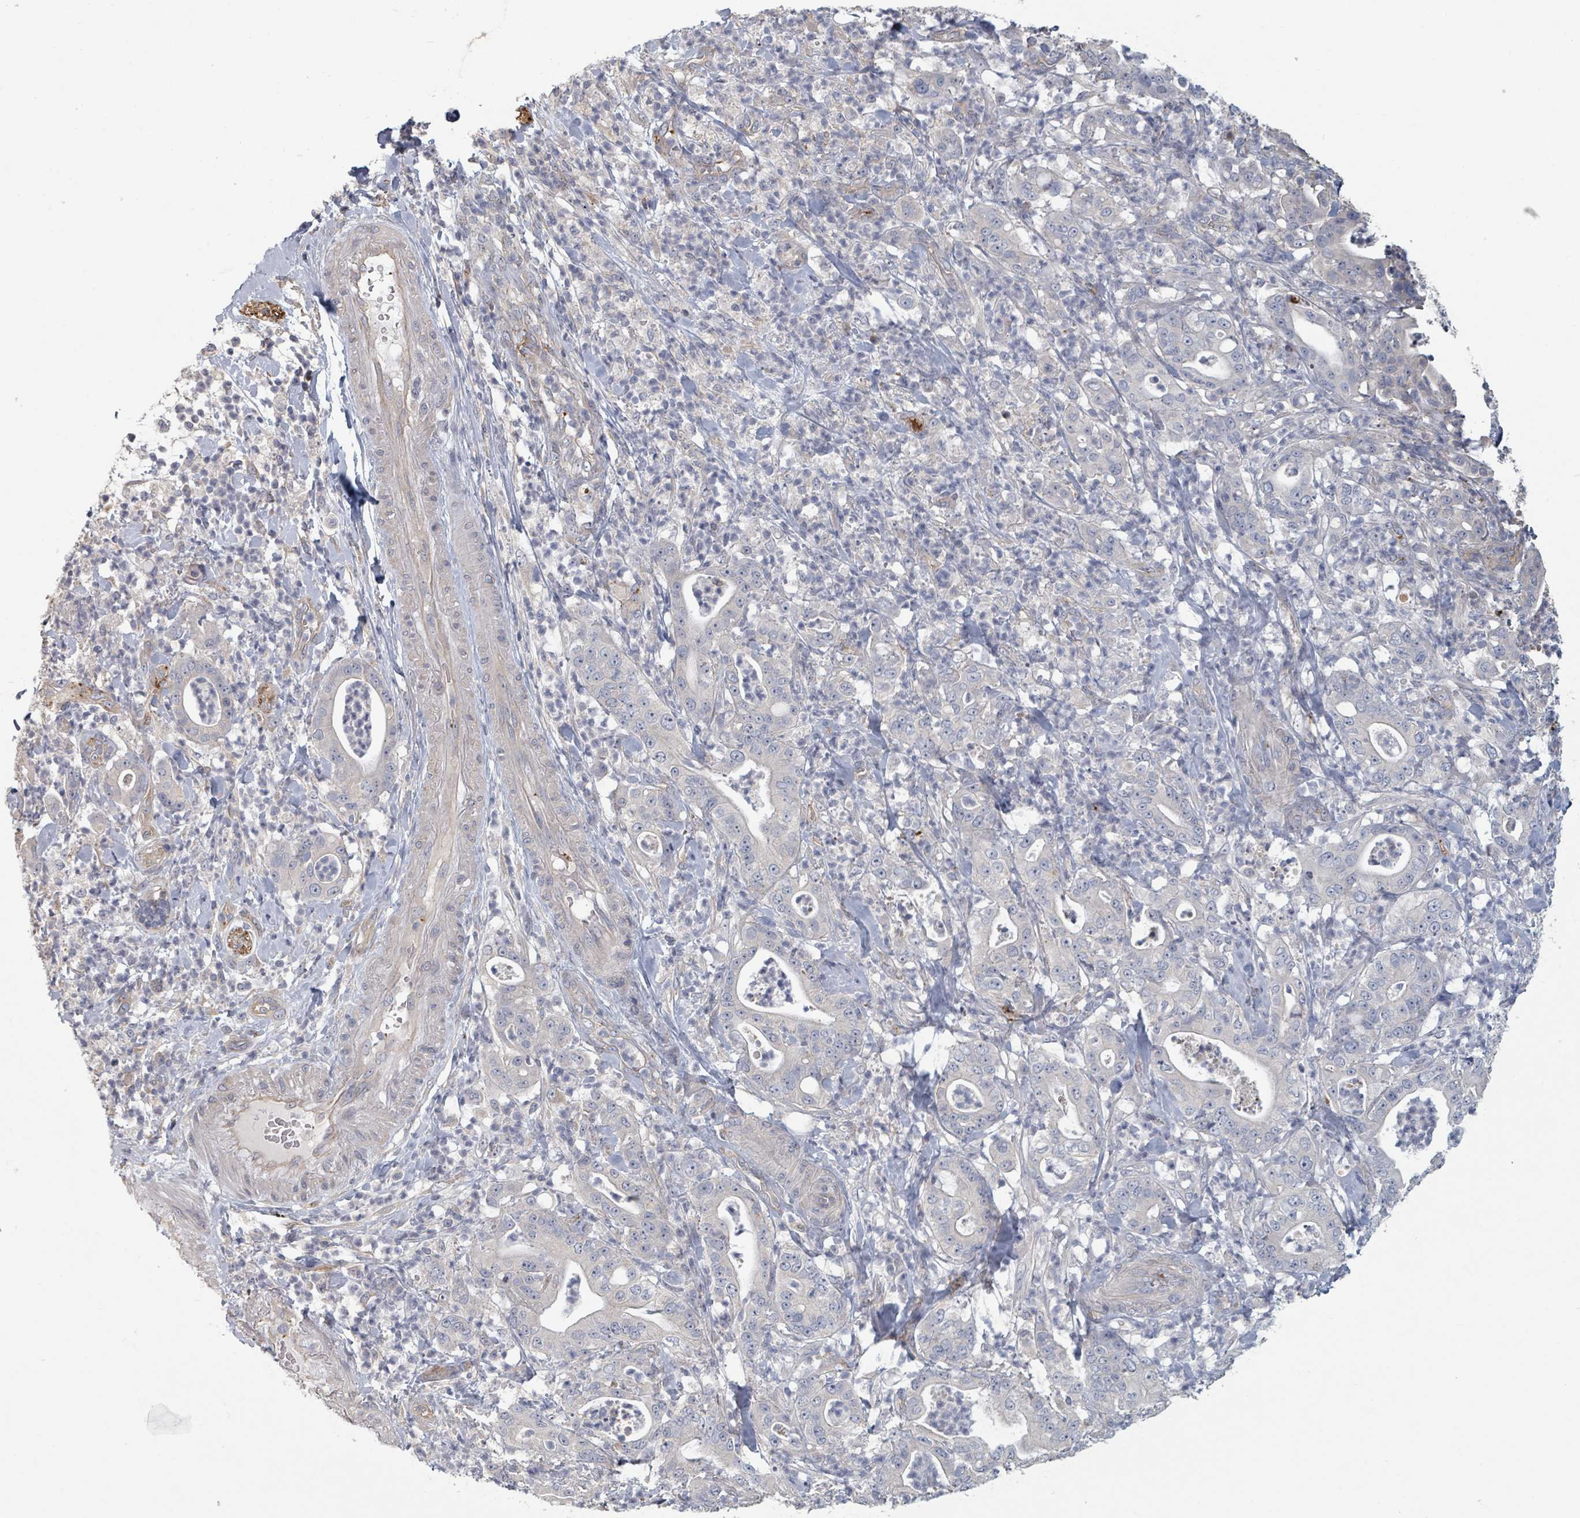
{"staining": {"intensity": "negative", "quantity": "none", "location": "none"}, "tissue": "pancreatic cancer", "cell_type": "Tumor cells", "image_type": "cancer", "snomed": [{"axis": "morphology", "description": "Adenocarcinoma, NOS"}, {"axis": "topography", "description": "Pancreas"}], "caption": "The IHC micrograph has no significant expression in tumor cells of pancreatic cancer (adenocarcinoma) tissue.", "gene": "PLAUR", "patient": {"sex": "male", "age": 71}}